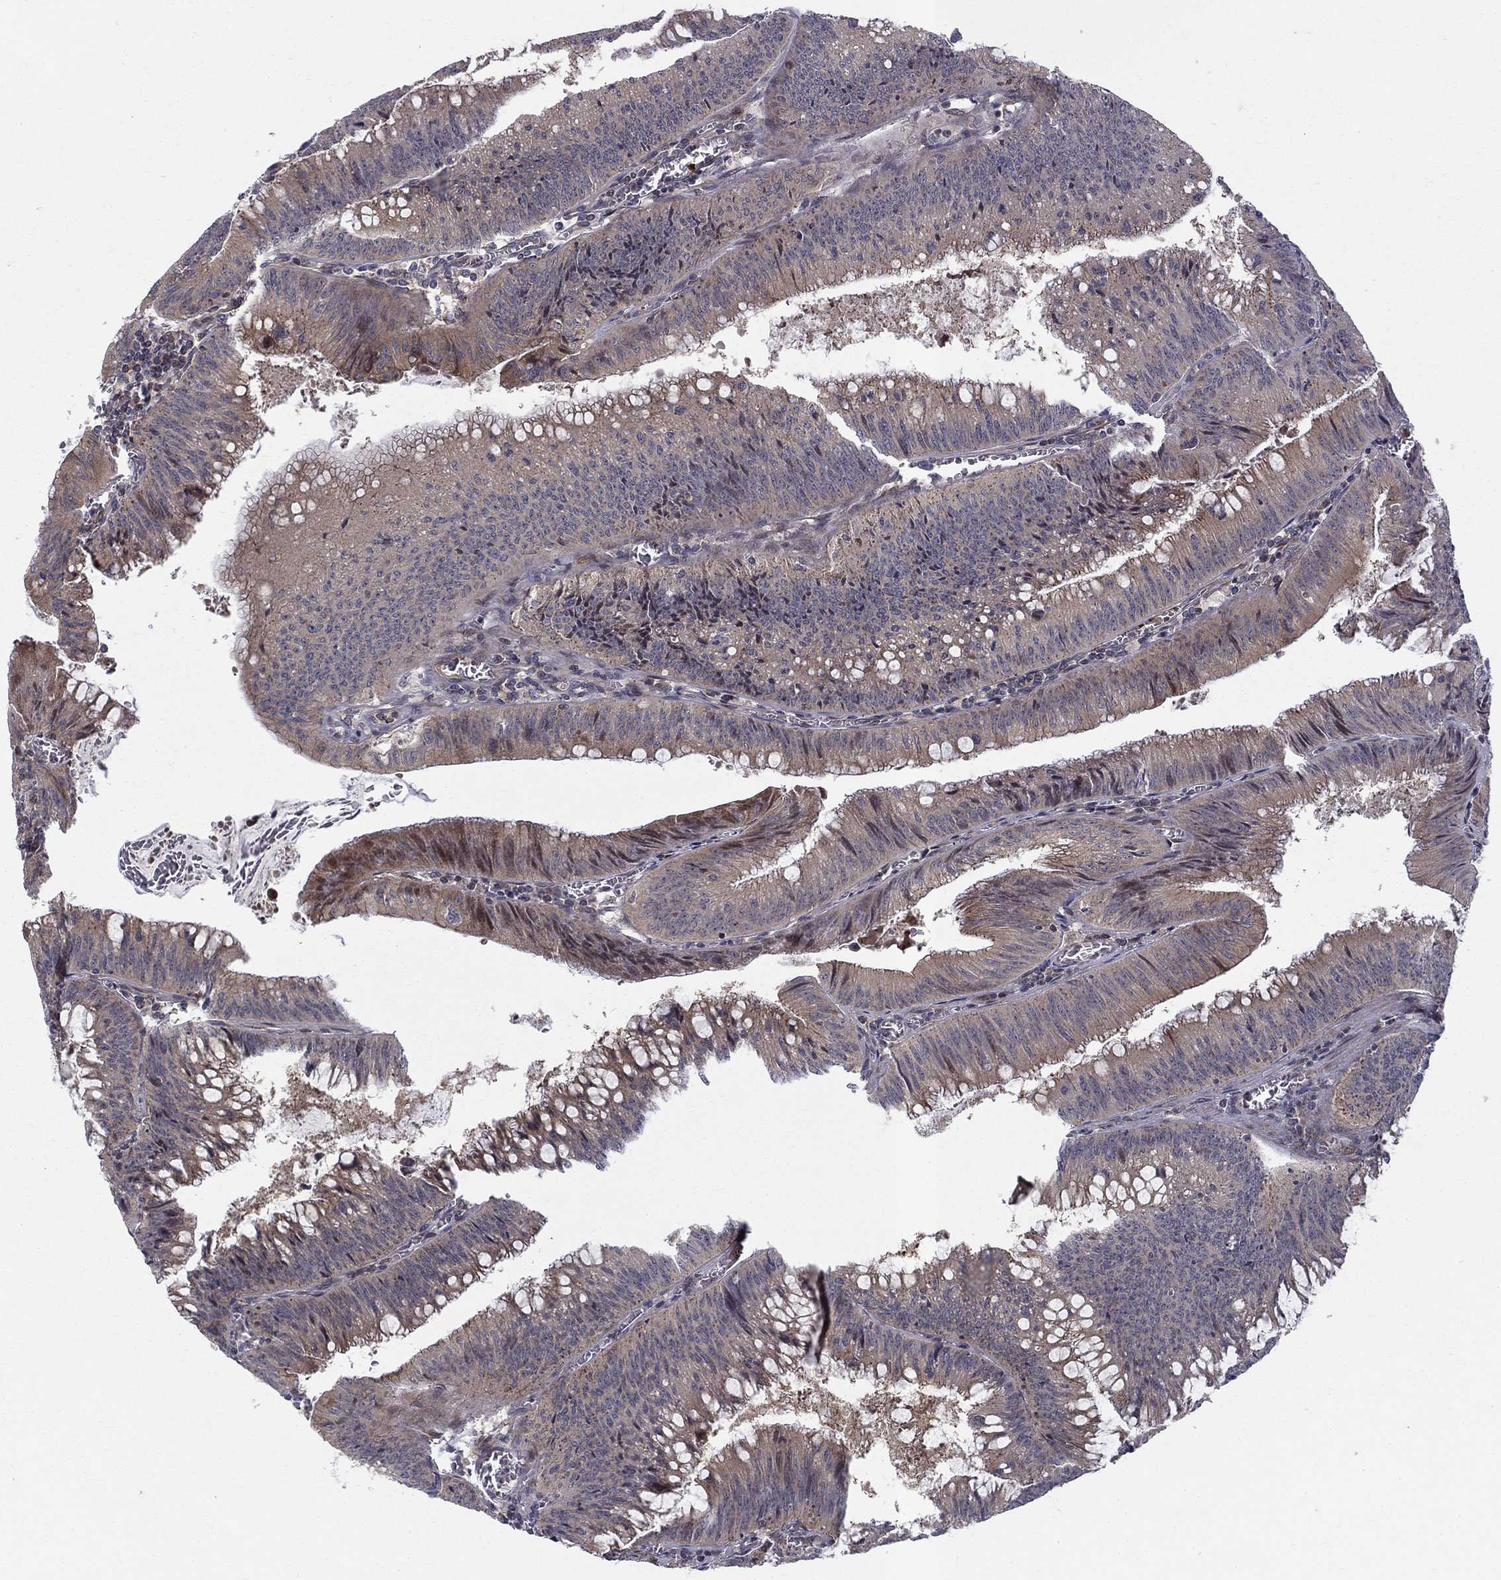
{"staining": {"intensity": "moderate", "quantity": "<25%", "location": "cytoplasmic/membranous"}, "tissue": "colorectal cancer", "cell_type": "Tumor cells", "image_type": "cancer", "snomed": [{"axis": "morphology", "description": "Adenocarcinoma, NOS"}, {"axis": "topography", "description": "Rectum"}], "caption": "Immunohistochemistry (DAB (3,3'-diaminobenzidine)) staining of human adenocarcinoma (colorectal) displays moderate cytoplasmic/membranous protein staining in approximately <25% of tumor cells.", "gene": "WDR19", "patient": {"sex": "female", "age": 72}}